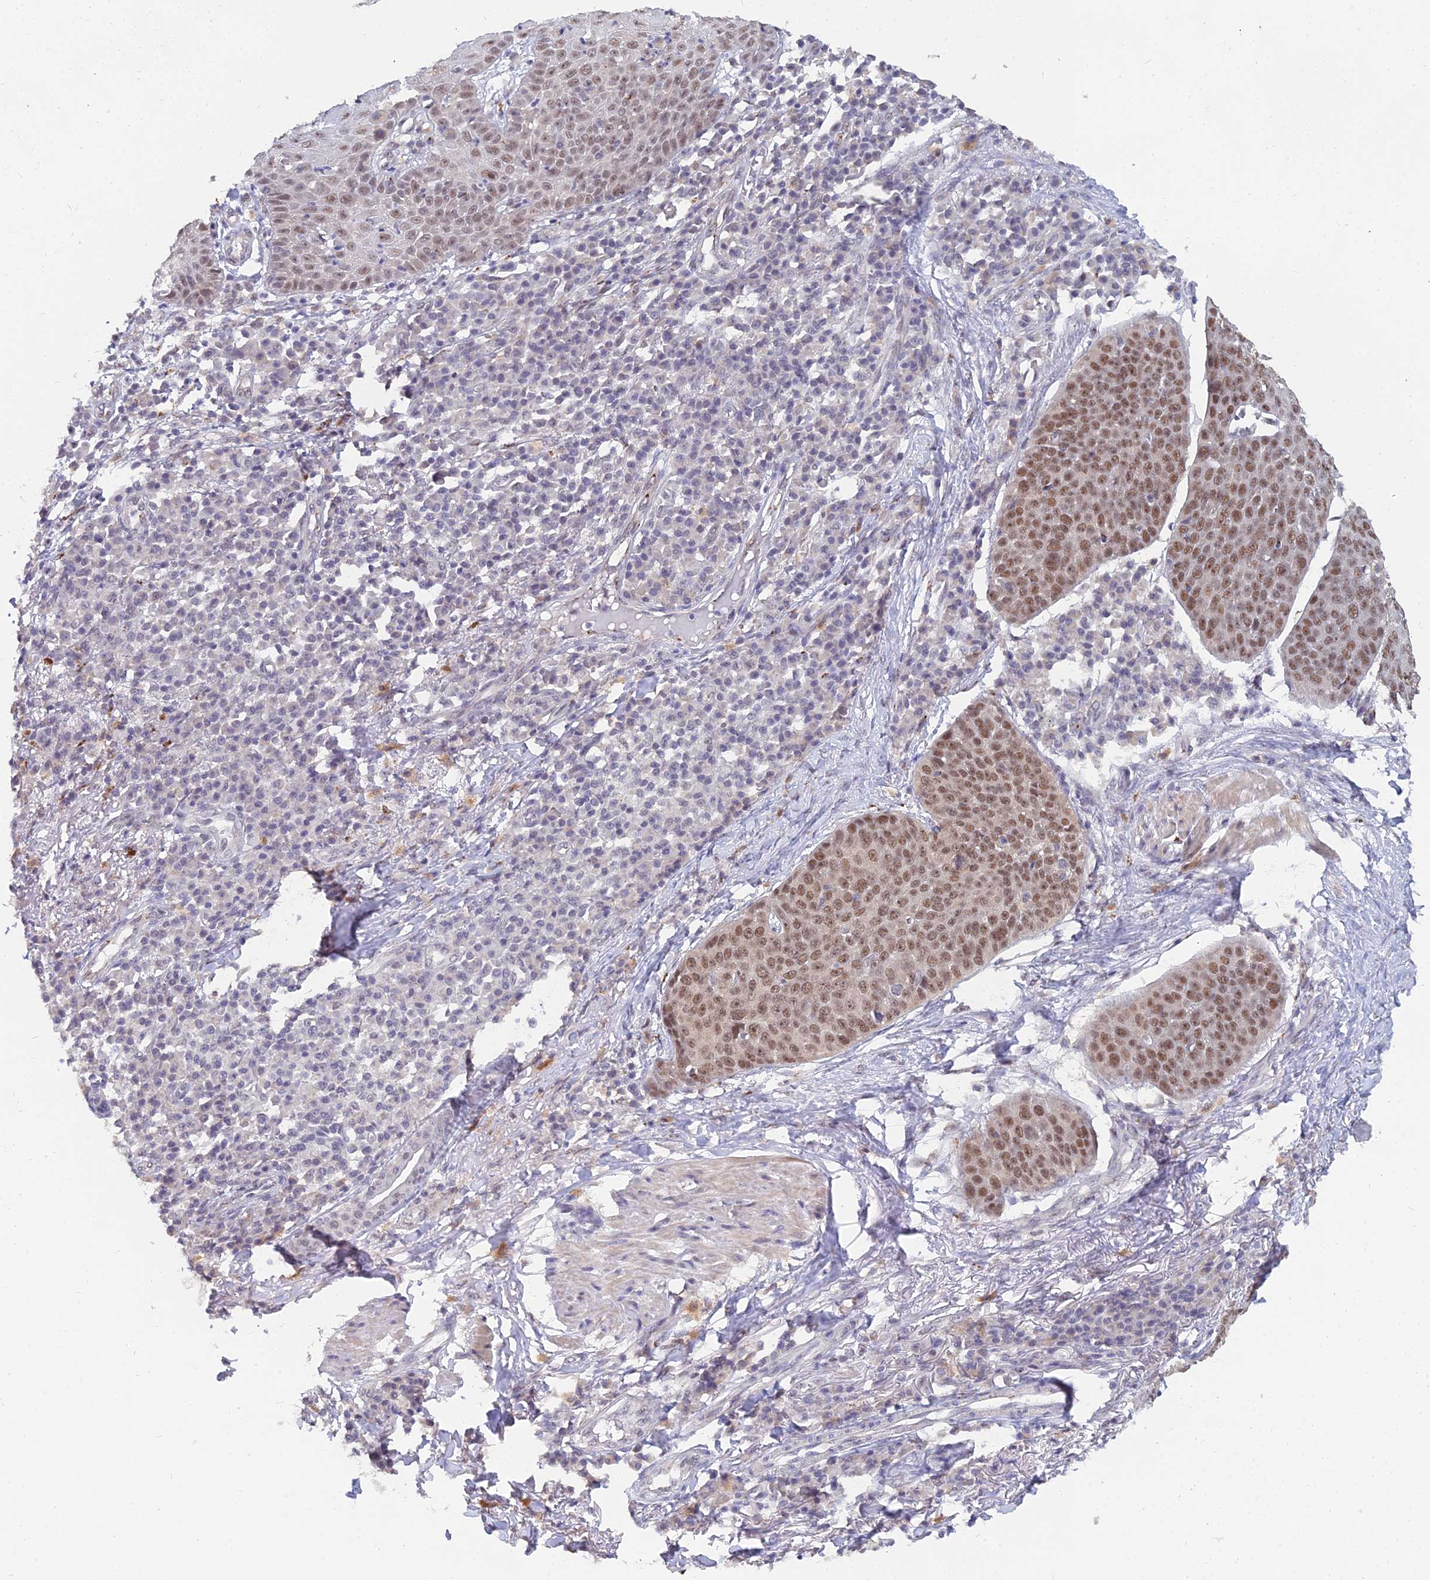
{"staining": {"intensity": "moderate", "quantity": "25%-75%", "location": "nuclear"}, "tissue": "skin cancer", "cell_type": "Tumor cells", "image_type": "cancer", "snomed": [{"axis": "morphology", "description": "Squamous cell carcinoma, NOS"}, {"axis": "topography", "description": "Skin"}], "caption": "Brown immunohistochemical staining in squamous cell carcinoma (skin) shows moderate nuclear expression in about 25%-75% of tumor cells.", "gene": "THOC3", "patient": {"sex": "male", "age": 71}}